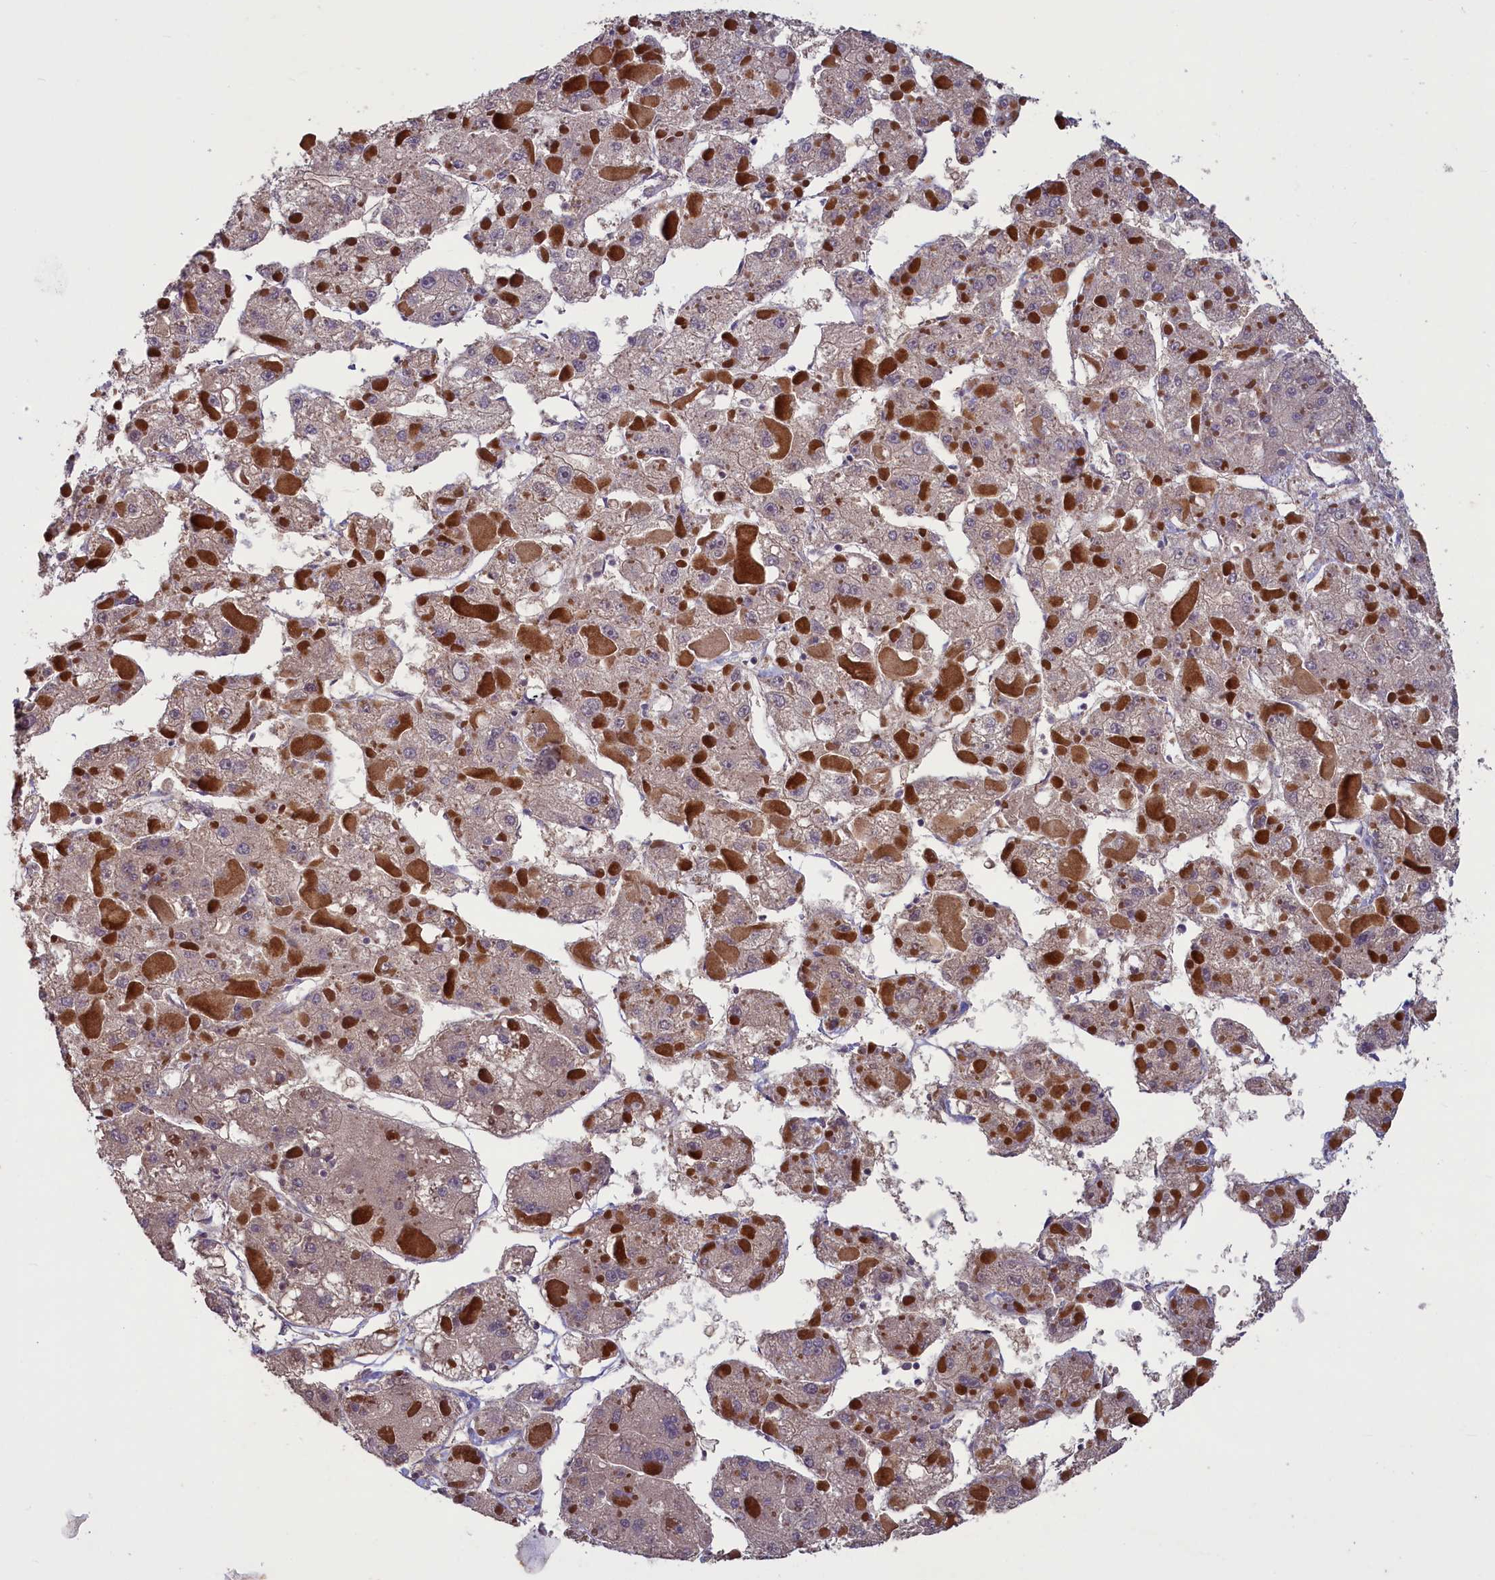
{"staining": {"intensity": "negative", "quantity": "none", "location": "none"}, "tissue": "liver cancer", "cell_type": "Tumor cells", "image_type": "cancer", "snomed": [{"axis": "morphology", "description": "Carcinoma, Hepatocellular, NOS"}, {"axis": "topography", "description": "Liver"}], "caption": "Immunohistochemistry histopathology image of hepatocellular carcinoma (liver) stained for a protein (brown), which displays no staining in tumor cells.", "gene": "NUBP1", "patient": {"sex": "female", "age": 73}}